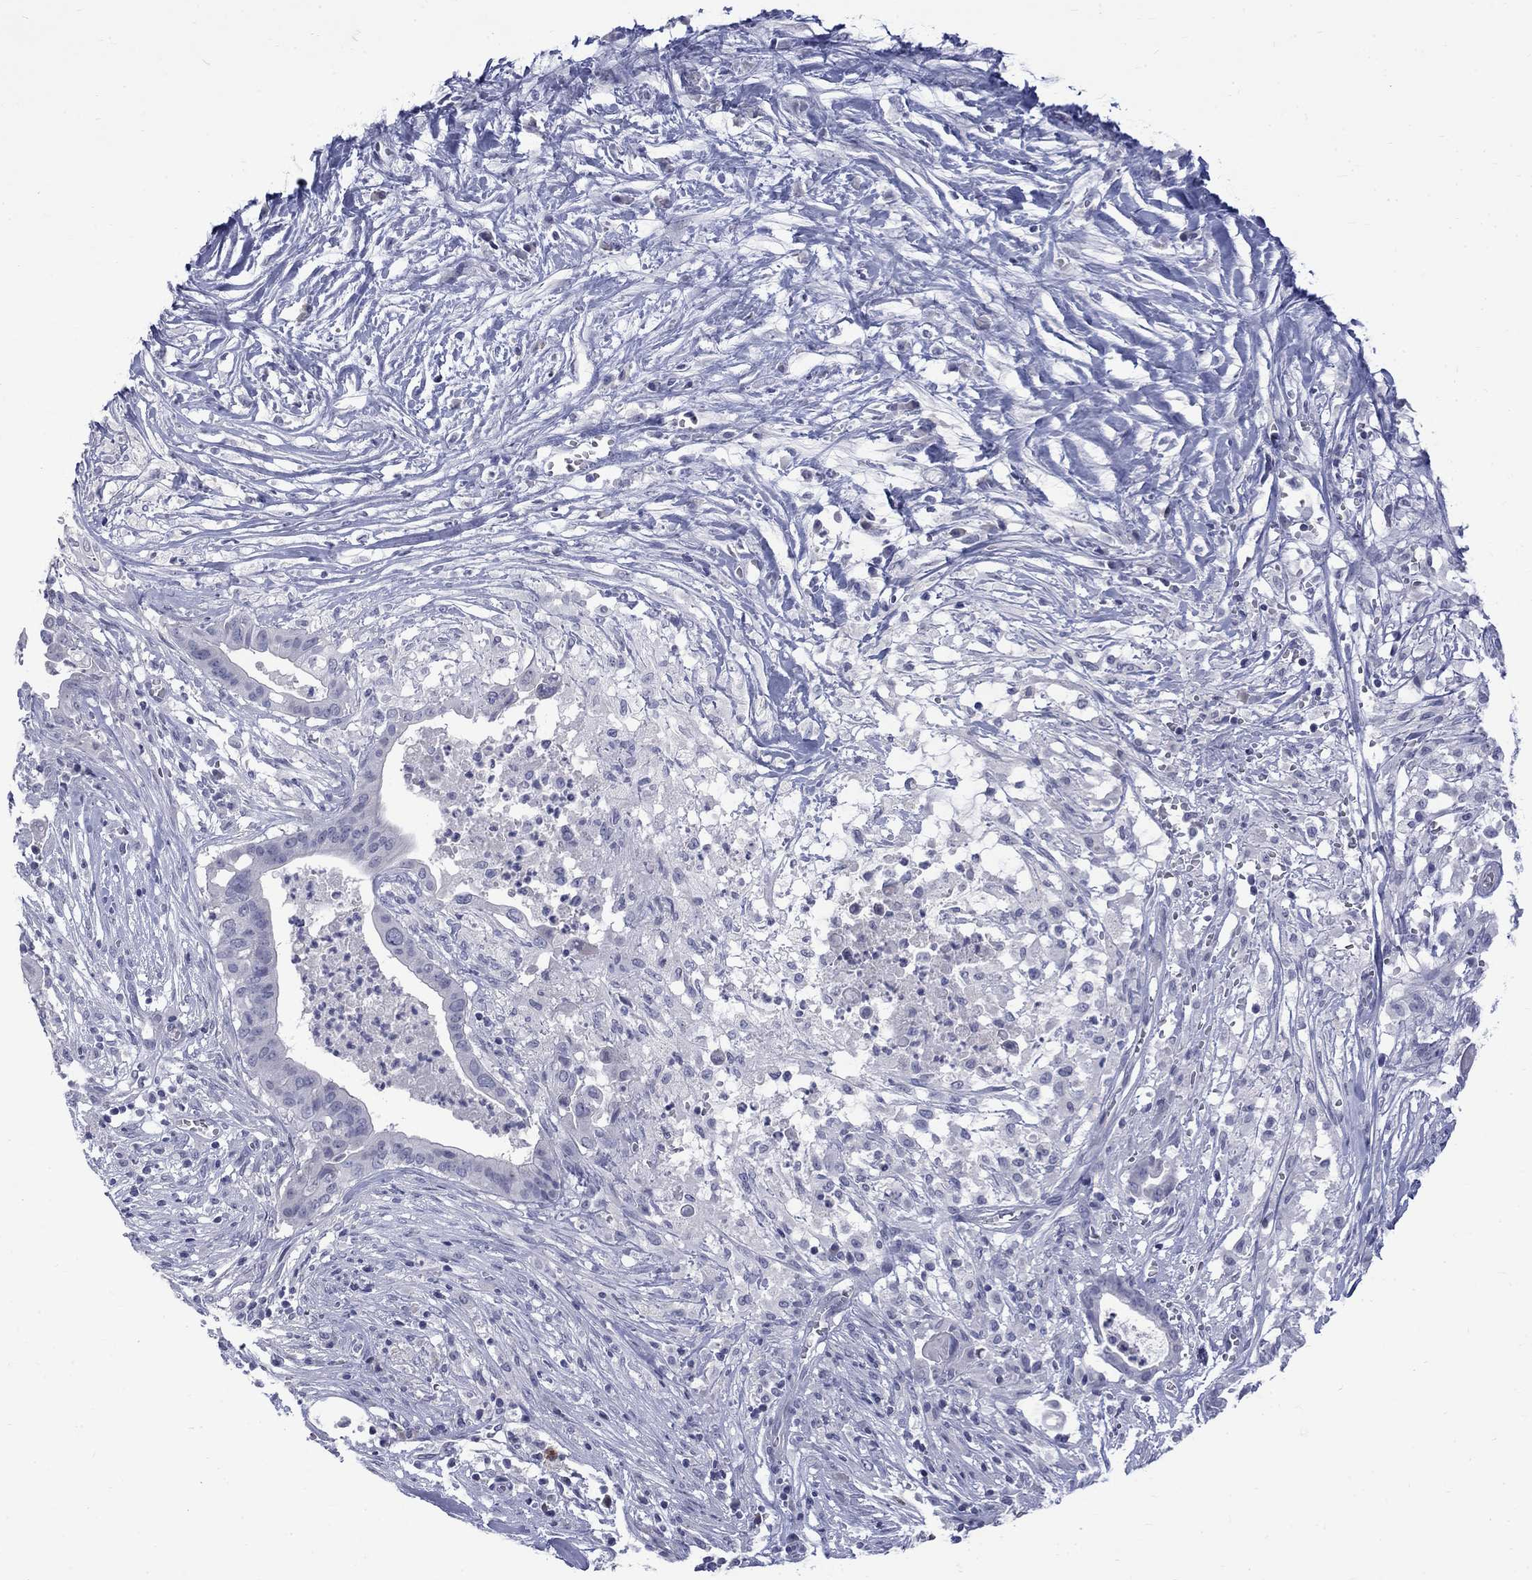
{"staining": {"intensity": "negative", "quantity": "none", "location": "none"}, "tissue": "pancreatic cancer", "cell_type": "Tumor cells", "image_type": "cancer", "snomed": [{"axis": "morphology", "description": "Adenocarcinoma, NOS"}, {"axis": "topography", "description": "Pancreas"}], "caption": "Tumor cells show no significant positivity in pancreatic cancer (adenocarcinoma).", "gene": "CTNND2", "patient": {"sex": "male", "age": 61}}